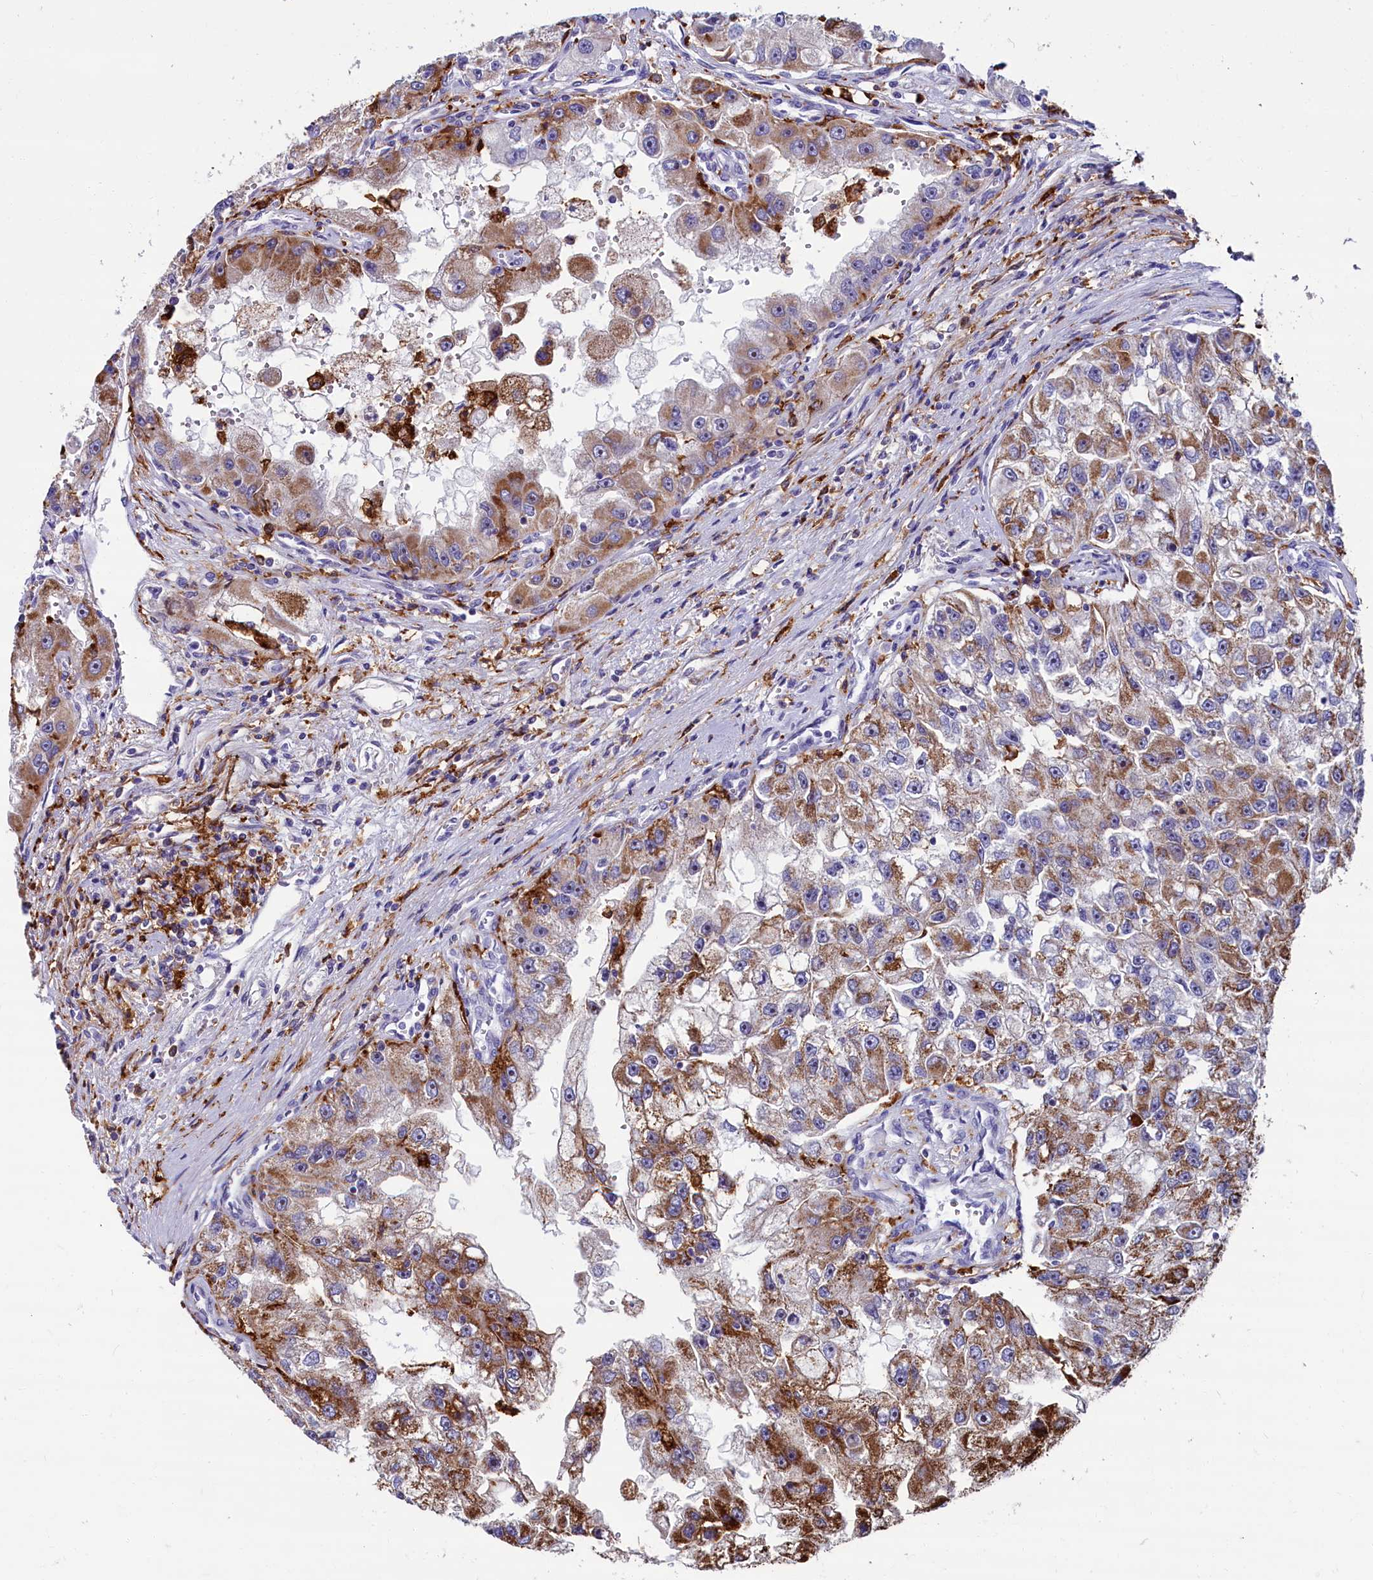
{"staining": {"intensity": "moderate", "quantity": ">75%", "location": "cytoplasmic/membranous"}, "tissue": "renal cancer", "cell_type": "Tumor cells", "image_type": "cancer", "snomed": [{"axis": "morphology", "description": "Adenocarcinoma, NOS"}, {"axis": "topography", "description": "Kidney"}], "caption": "High-power microscopy captured an immunohistochemistry micrograph of adenocarcinoma (renal), revealing moderate cytoplasmic/membranous staining in about >75% of tumor cells.", "gene": "IL20RA", "patient": {"sex": "male", "age": 63}}